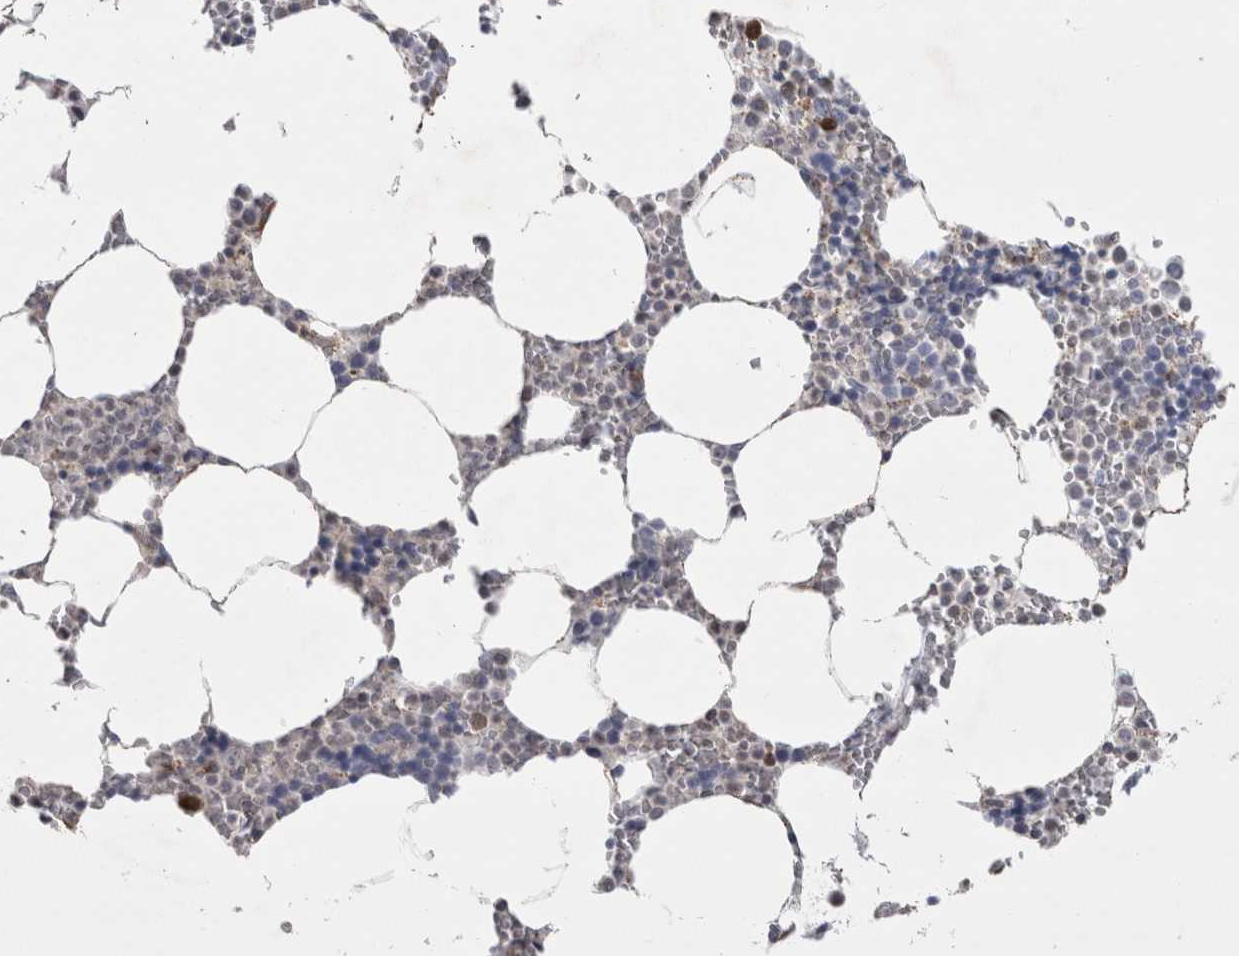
{"staining": {"intensity": "strong", "quantity": "<25%", "location": "cytoplasmic/membranous"}, "tissue": "bone marrow", "cell_type": "Hematopoietic cells", "image_type": "normal", "snomed": [{"axis": "morphology", "description": "Normal tissue, NOS"}, {"axis": "topography", "description": "Bone marrow"}], "caption": "Hematopoietic cells display medium levels of strong cytoplasmic/membranous staining in about <25% of cells in unremarkable human bone marrow. (DAB (3,3'-diaminobenzidine) IHC, brown staining for protein, blue staining for nuclei).", "gene": "AGMAT", "patient": {"sex": "male", "age": 70}}